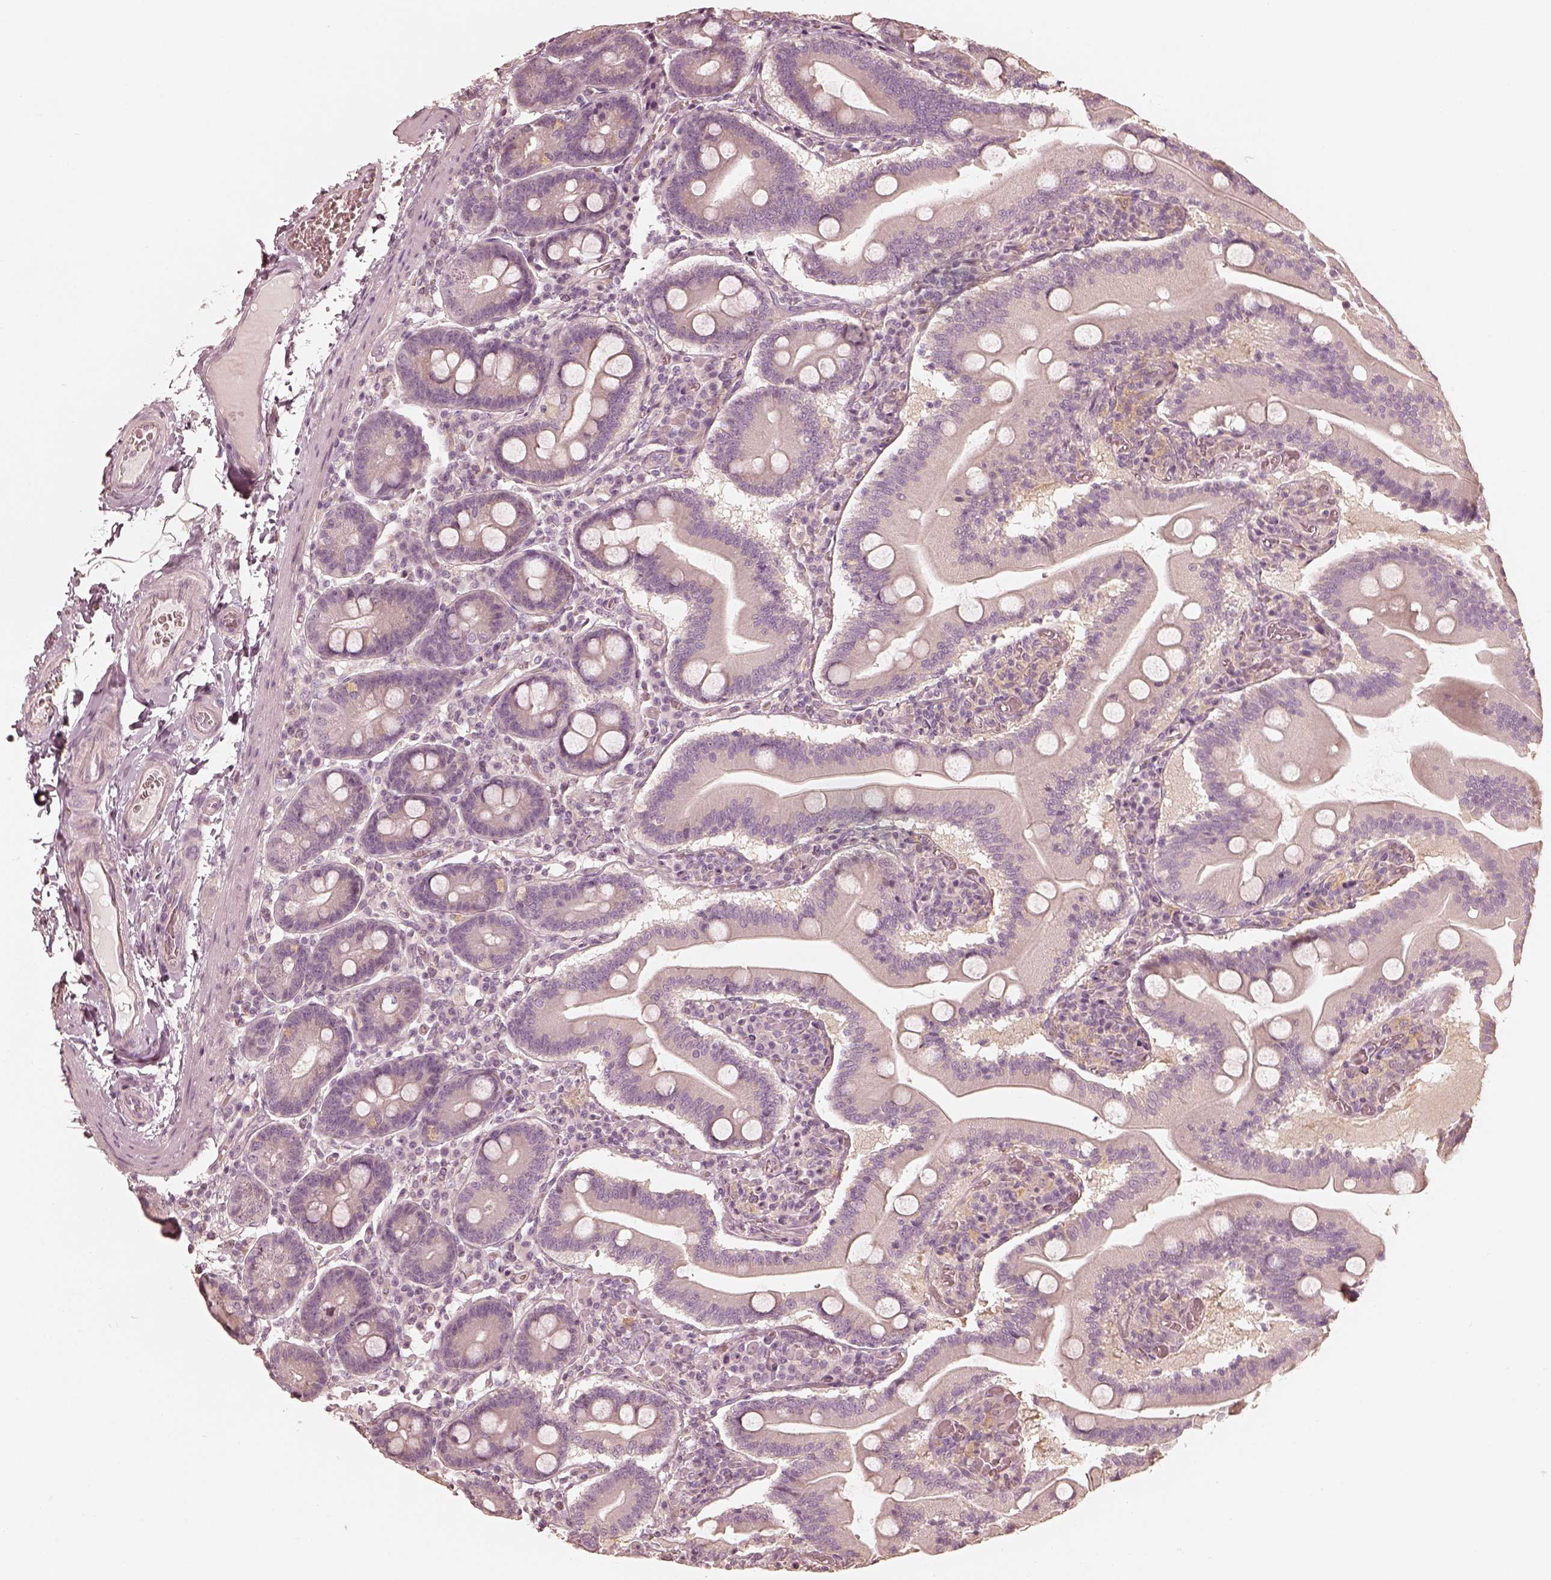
{"staining": {"intensity": "negative", "quantity": "none", "location": "none"}, "tissue": "small intestine", "cell_type": "Glandular cells", "image_type": "normal", "snomed": [{"axis": "morphology", "description": "Normal tissue, NOS"}, {"axis": "topography", "description": "Small intestine"}], "caption": "This is an immunohistochemistry (IHC) image of unremarkable small intestine. There is no expression in glandular cells.", "gene": "FMNL2", "patient": {"sex": "male", "age": 37}}